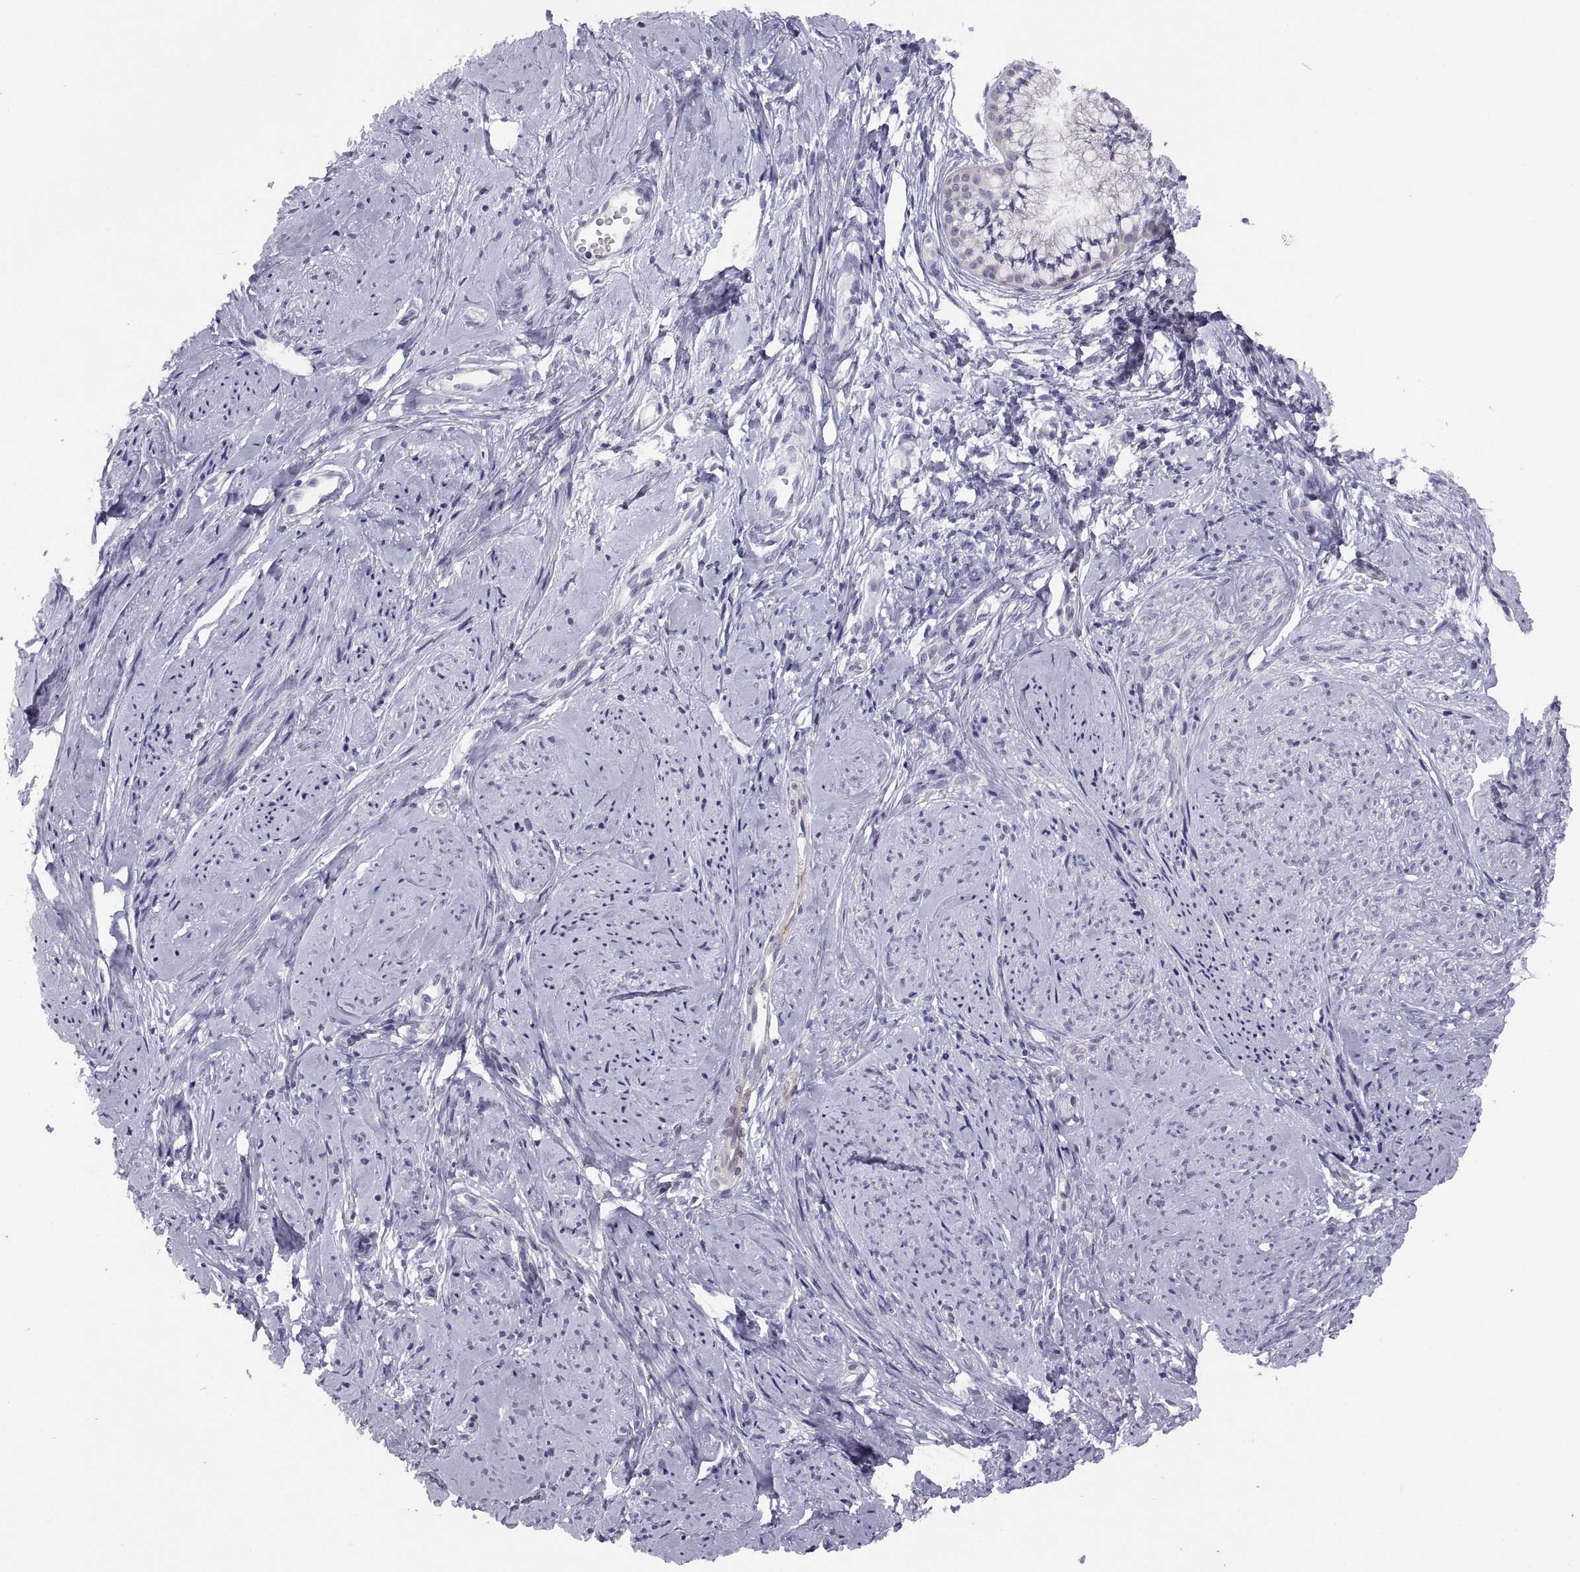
{"staining": {"intensity": "negative", "quantity": "none", "location": "none"}, "tissue": "smooth muscle", "cell_type": "Smooth muscle cells", "image_type": "normal", "snomed": [{"axis": "morphology", "description": "Normal tissue, NOS"}, {"axis": "topography", "description": "Smooth muscle"}], "caption": "Normal smooth muscle was stained to show a protein in brown. There is no significant expression in smooth muscle cells.", "gene": "STRC", "patient": {"sex": "female", "age": 48}}